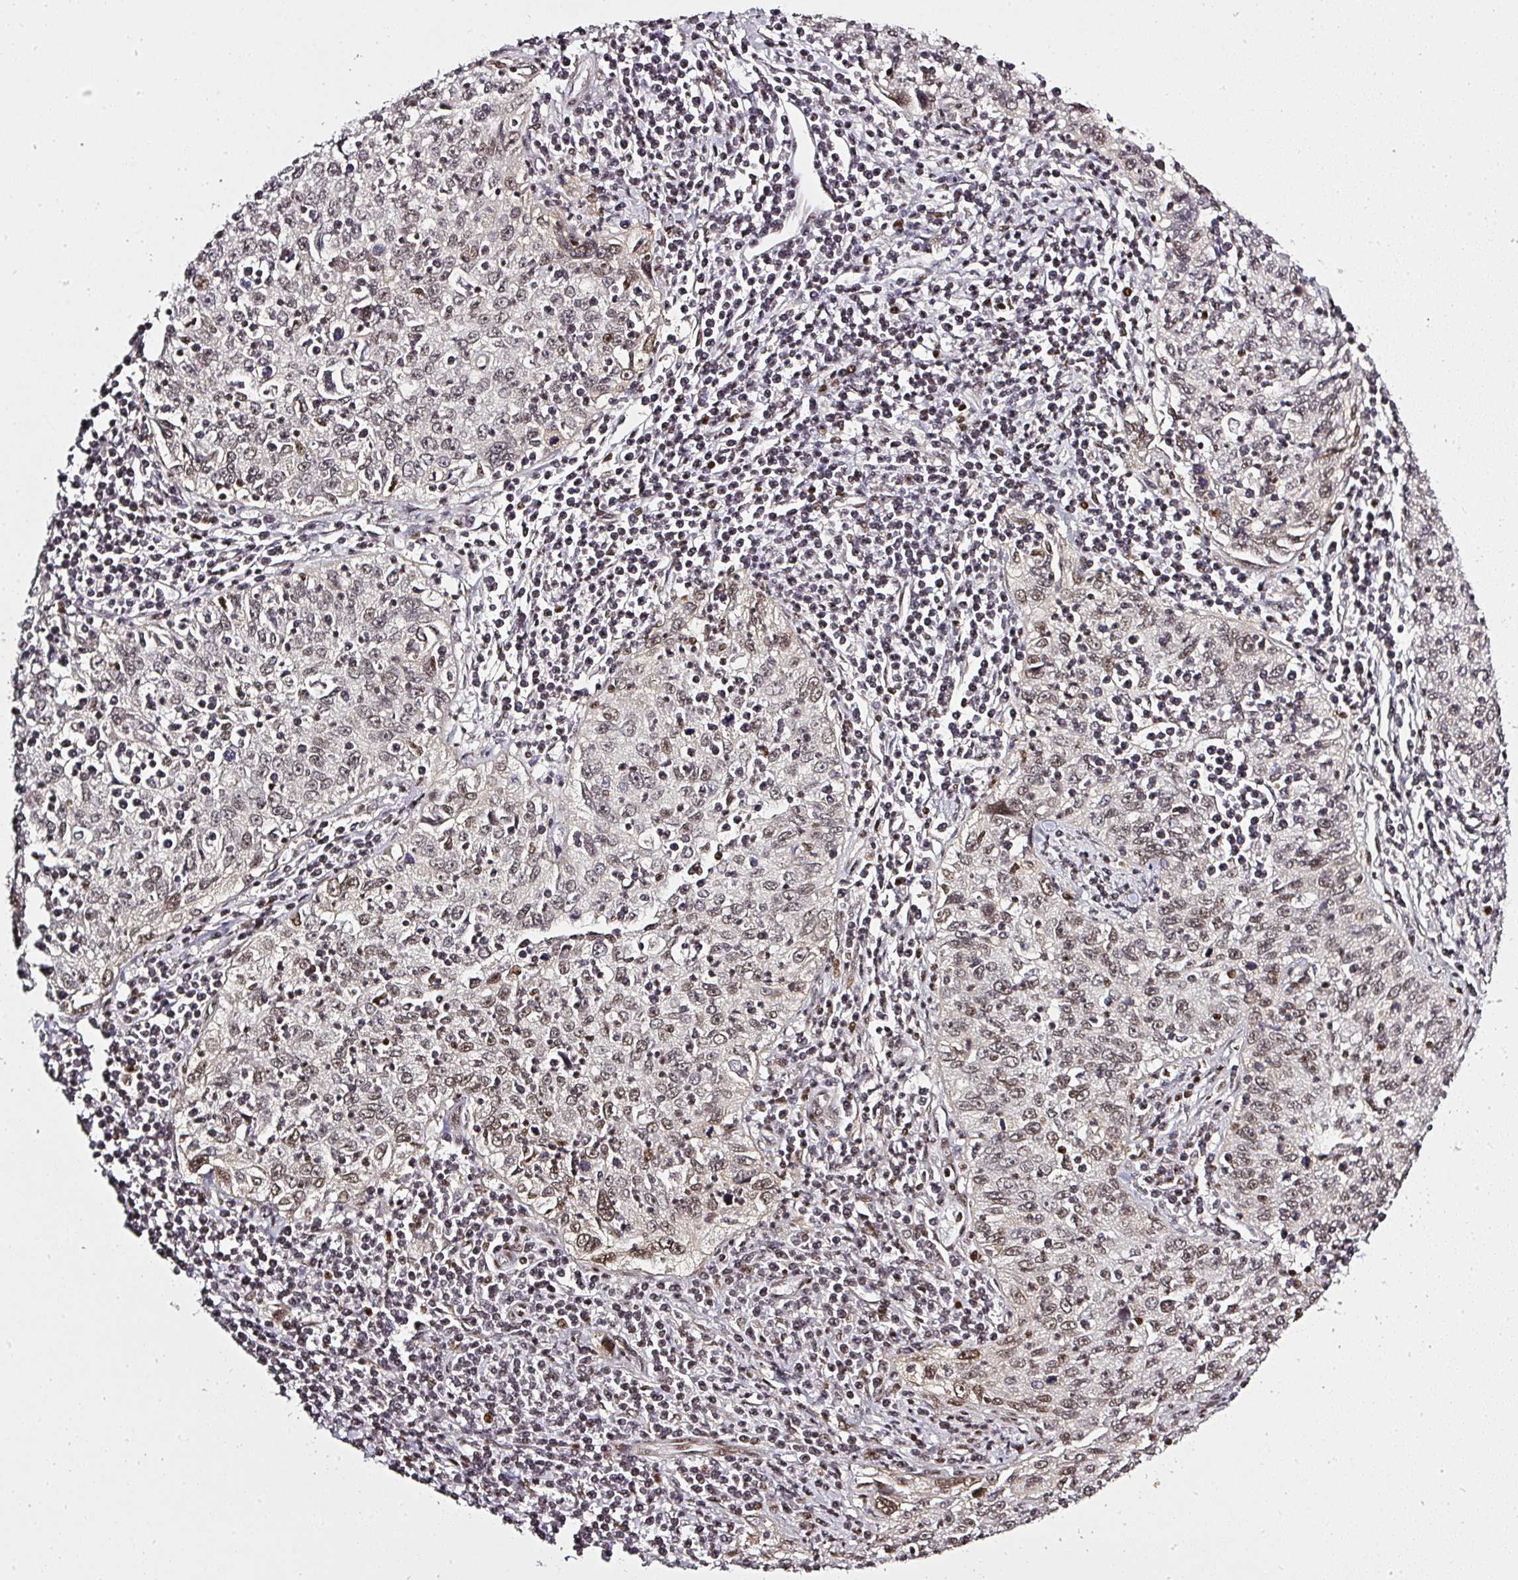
{"staining": {"intensity": "weak", "quantity": ">75%", "location": "nuclear"}, "tissue": "cervical cancer", "cell_type": "Tumor cells", "image_type": "cancer", "snomed": [{"axis": "morphology", "description": "Squamous cell carcinoma, NOS"}, {"axis": "topography", "description": "Cervix"}], "caption": "This photomicrograph exhibits cervical cancer (squamous cell carcinoma) stained with immunohistochemistry (IHC) to label a protein in brown. The nuclear of tumor cells show weak positivity for the protein. Nuclei are counter-stained blue.", "gene": "GPRIN2", "patient": {"sex": "female", "age": 30}}